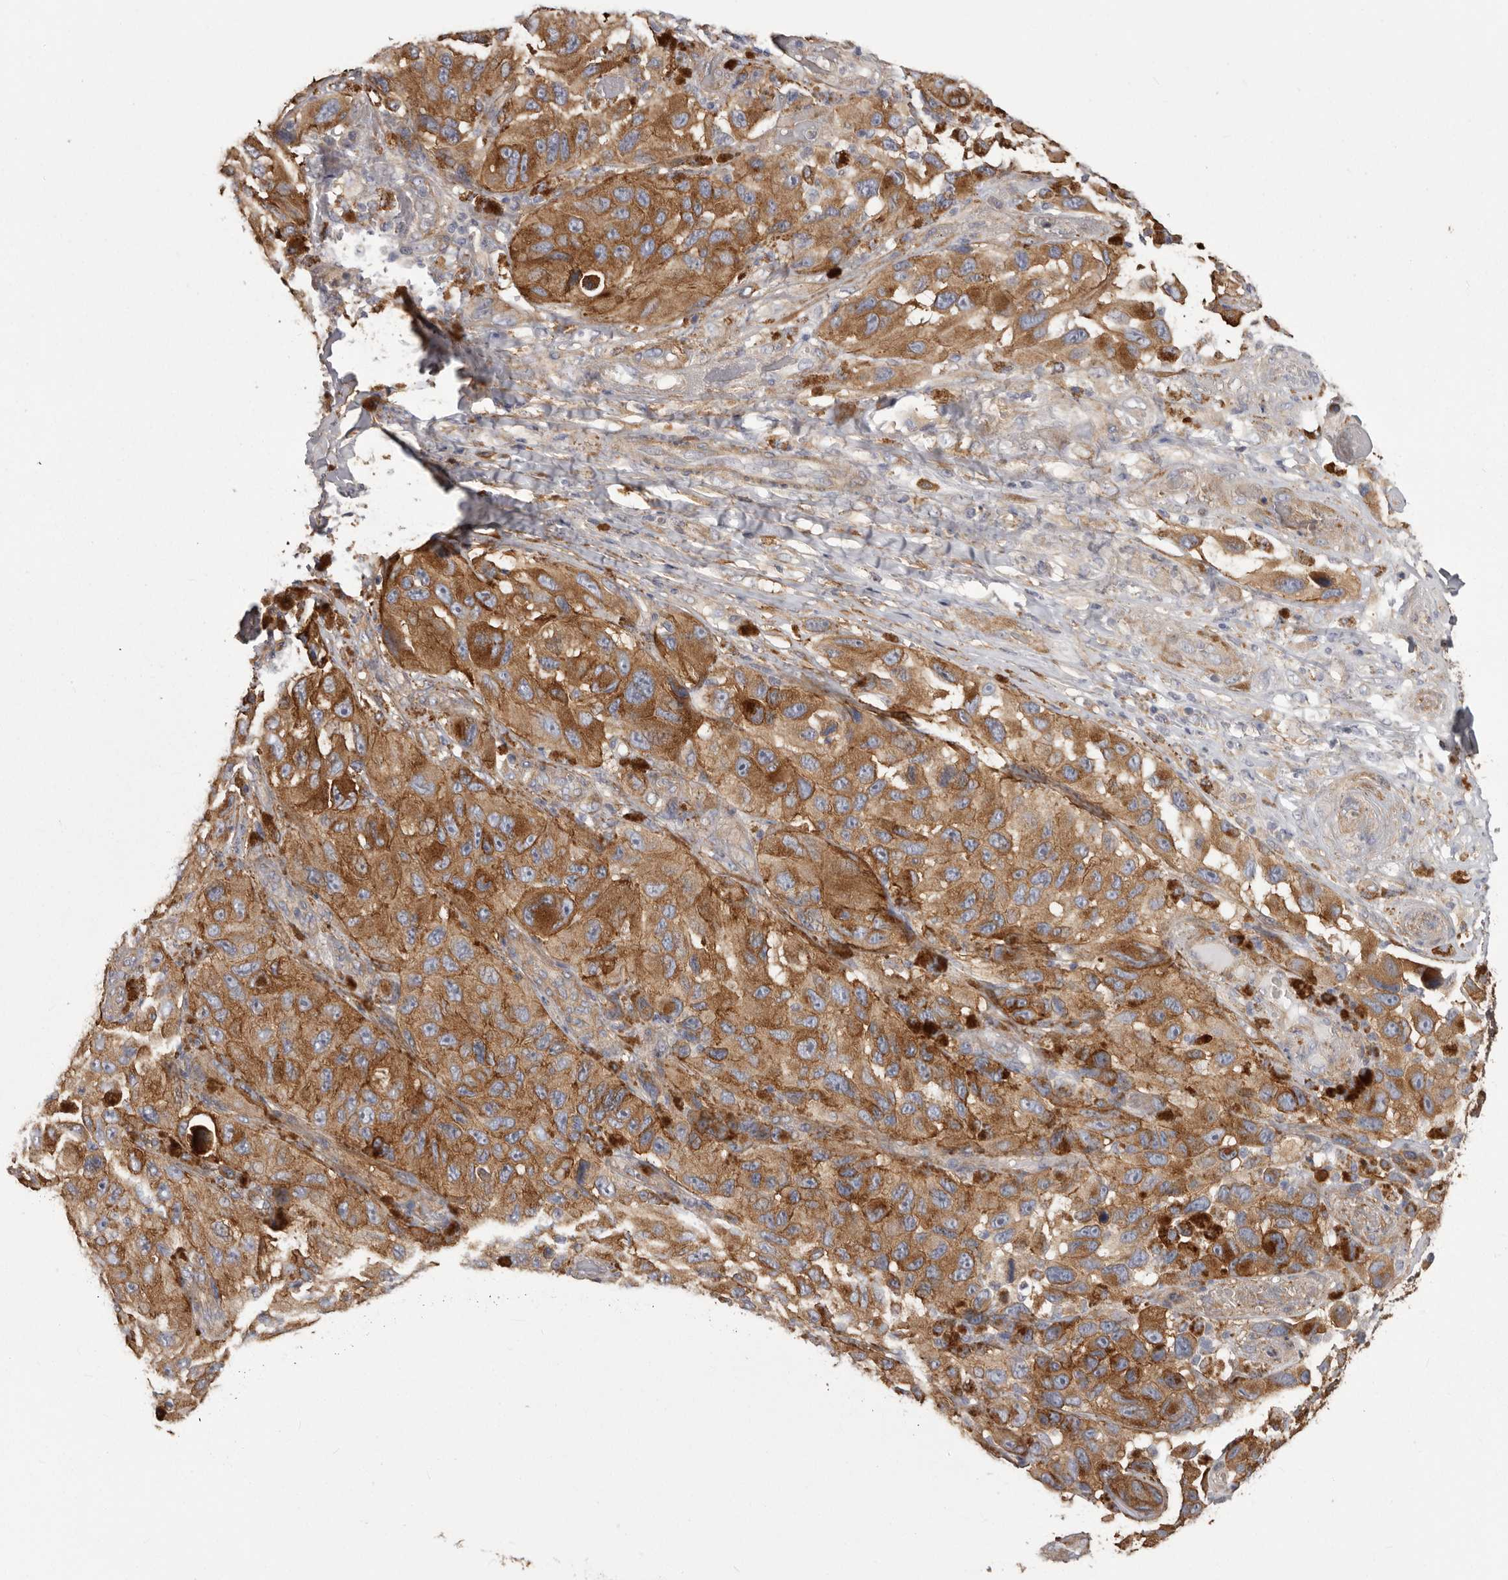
{"staining": {"intensity": "moderate", "quantity": ">75%", "location": "cytoplasmic/membranous"}, "tissue": "melanoma", "cell_type": "Tumor cells", "image_type": "cancer", "snomed": [{"axis": "morphology", "description": "Malignant melanoma, NOS"}, {"axis": "topography", "description": "Skin"}], "caption": "Melanoma was stained to show a protein in brown. There is medium levels of moderate cytoplasmic/membranous positivity in about >75% of tumor cells.", "gene": "ENAH", "patient": {"sex": "female", "age": 73}}